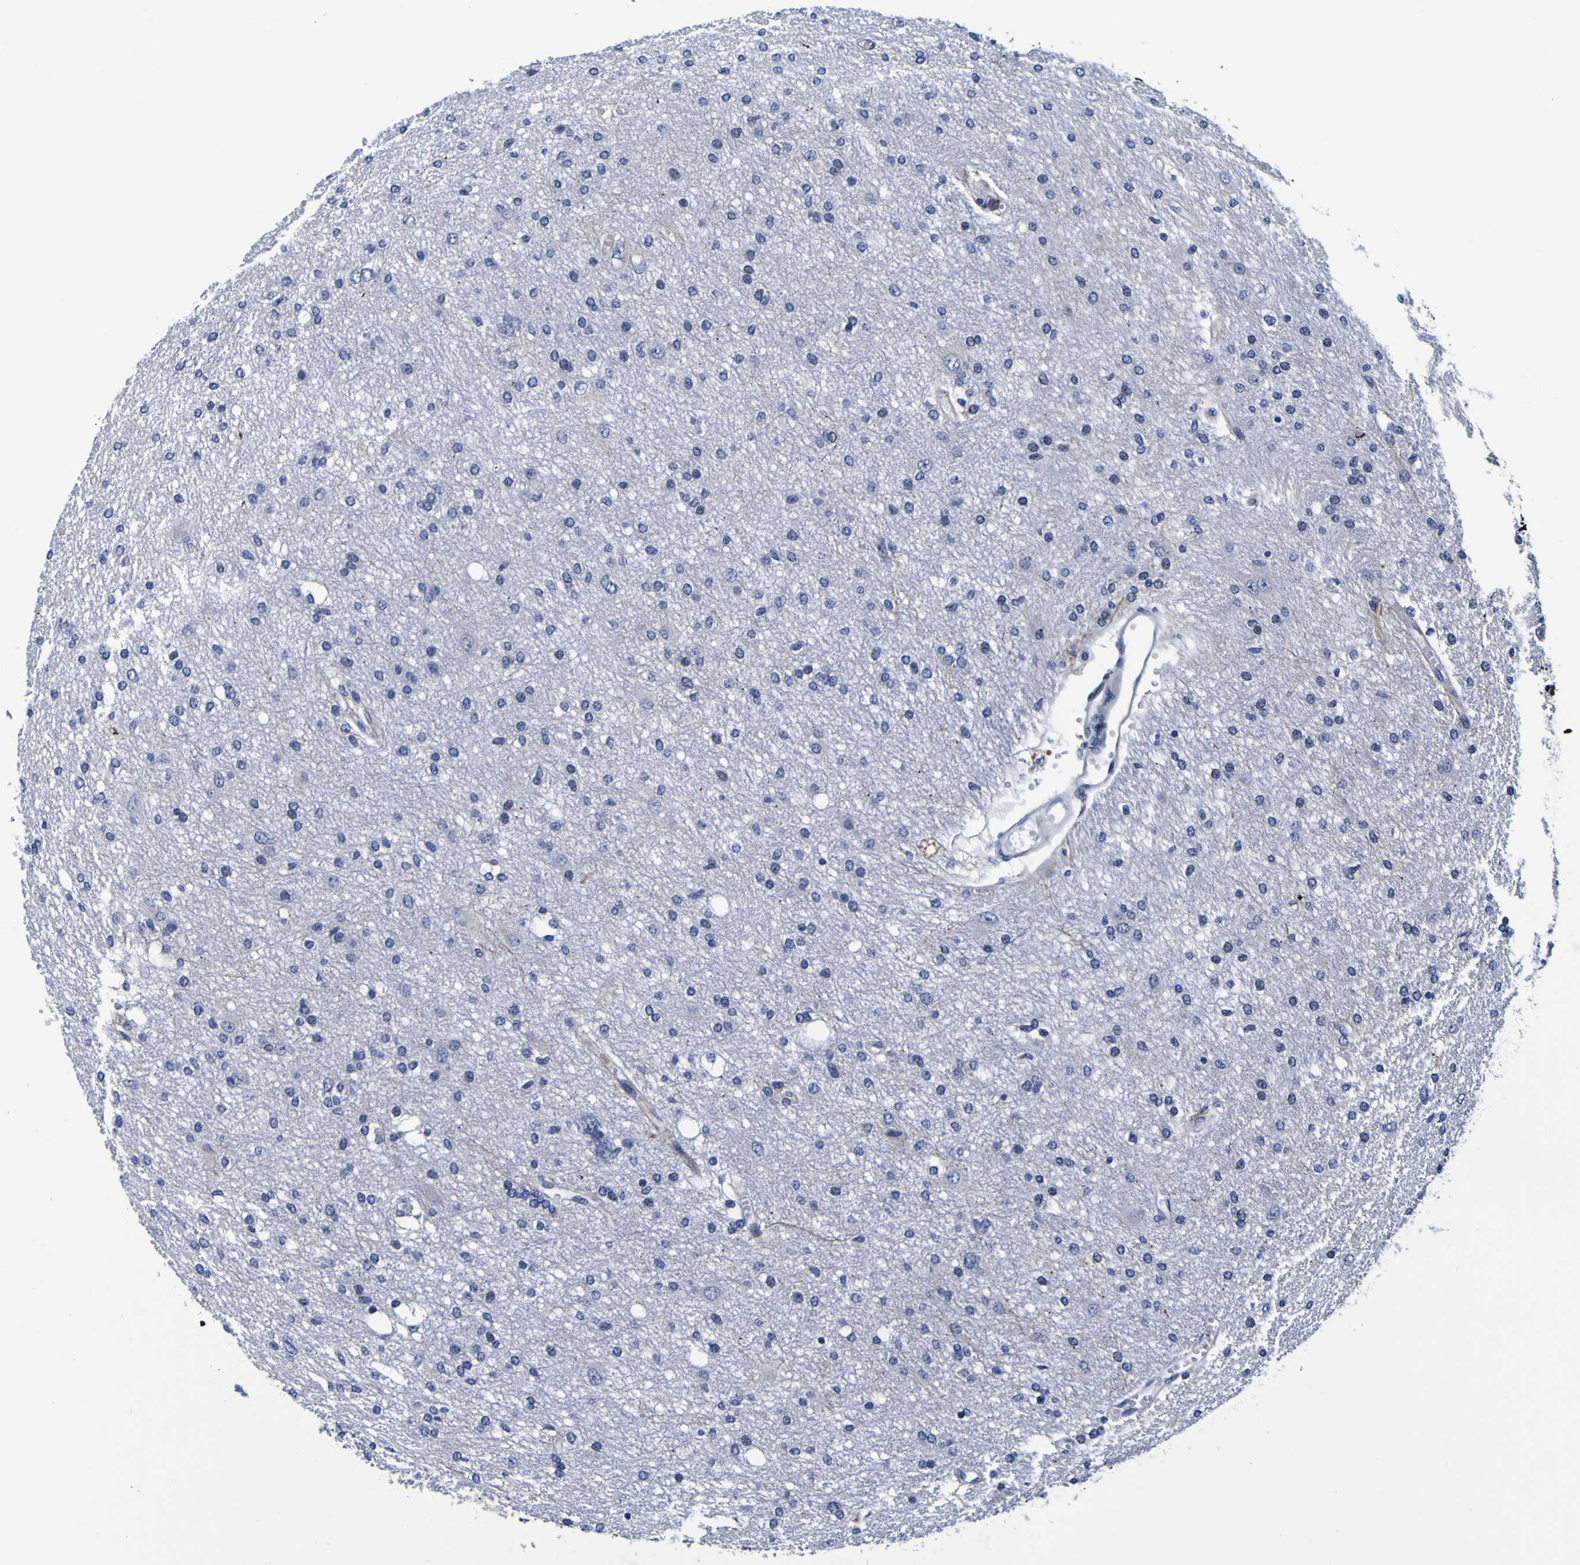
{"staining": {"intensity": "negative", "quantity": "none", "location": "none"}, "tissue": "glioma", "cell_type": "Tumor cells", "image_type": "cancer", "snomed": [{"axis": "morphology", "description": "Glioma, malignant, High grade"}, {"axis": "topography", "description": "Brain"}], "caption": "This is a micrograph of immunohistochemistry staining of malignant high-grade glioma, which shows no positivity in tumor cells.", "gene": "PDLIM4", "patient": {"sex": "female", "age": 59}}